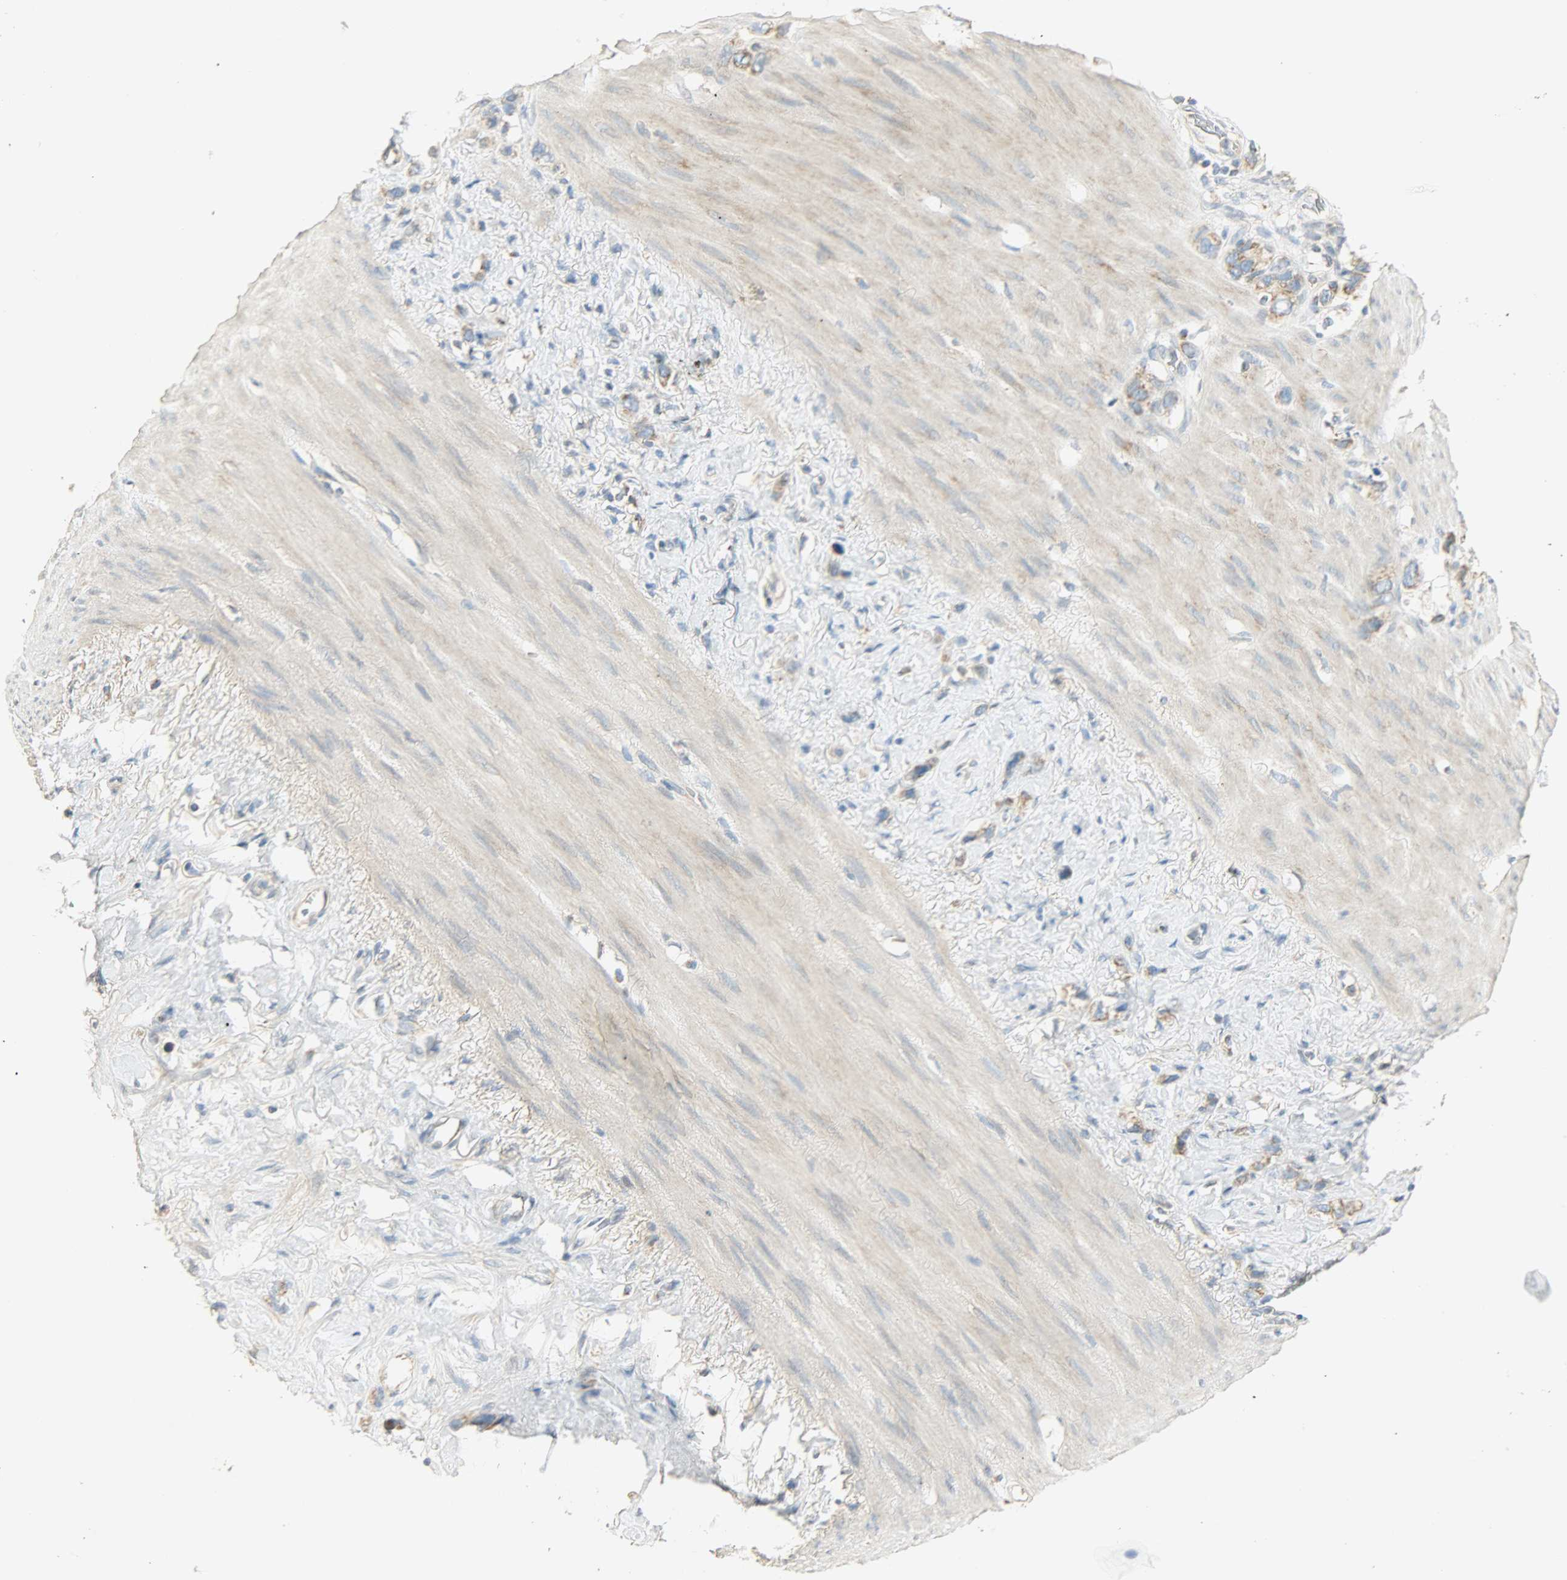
{"staining": {"intensity": "moderate", "quantity": ">75%", "location": "cytoplasmic/membranous"}, "tissue": "stomach cancer", "cell_type": "Tumor cells", "image_type": "cancer", "snomed": [{"axis": "morphology", "description": "Normal tissue, NOS"}, {"axis": "morphology", "description": "Adenocarcinoma, NOS"}, {"axis": "morphology", "description": "Adenocarcinoma, High grade"}, {"axis": "topography", "description": "Stomach, upper"}, {"axis": "topography", "description": "Stomach"}], "caption": "A medium amount of moderate cytoplasmic/membranous staining is seen in approximately >75% of tumor cells in adenocarcinoma (high-grade) (stomach) tissue.", "gene": "NNT", "patient": {"sex": "female", "age": 65}}